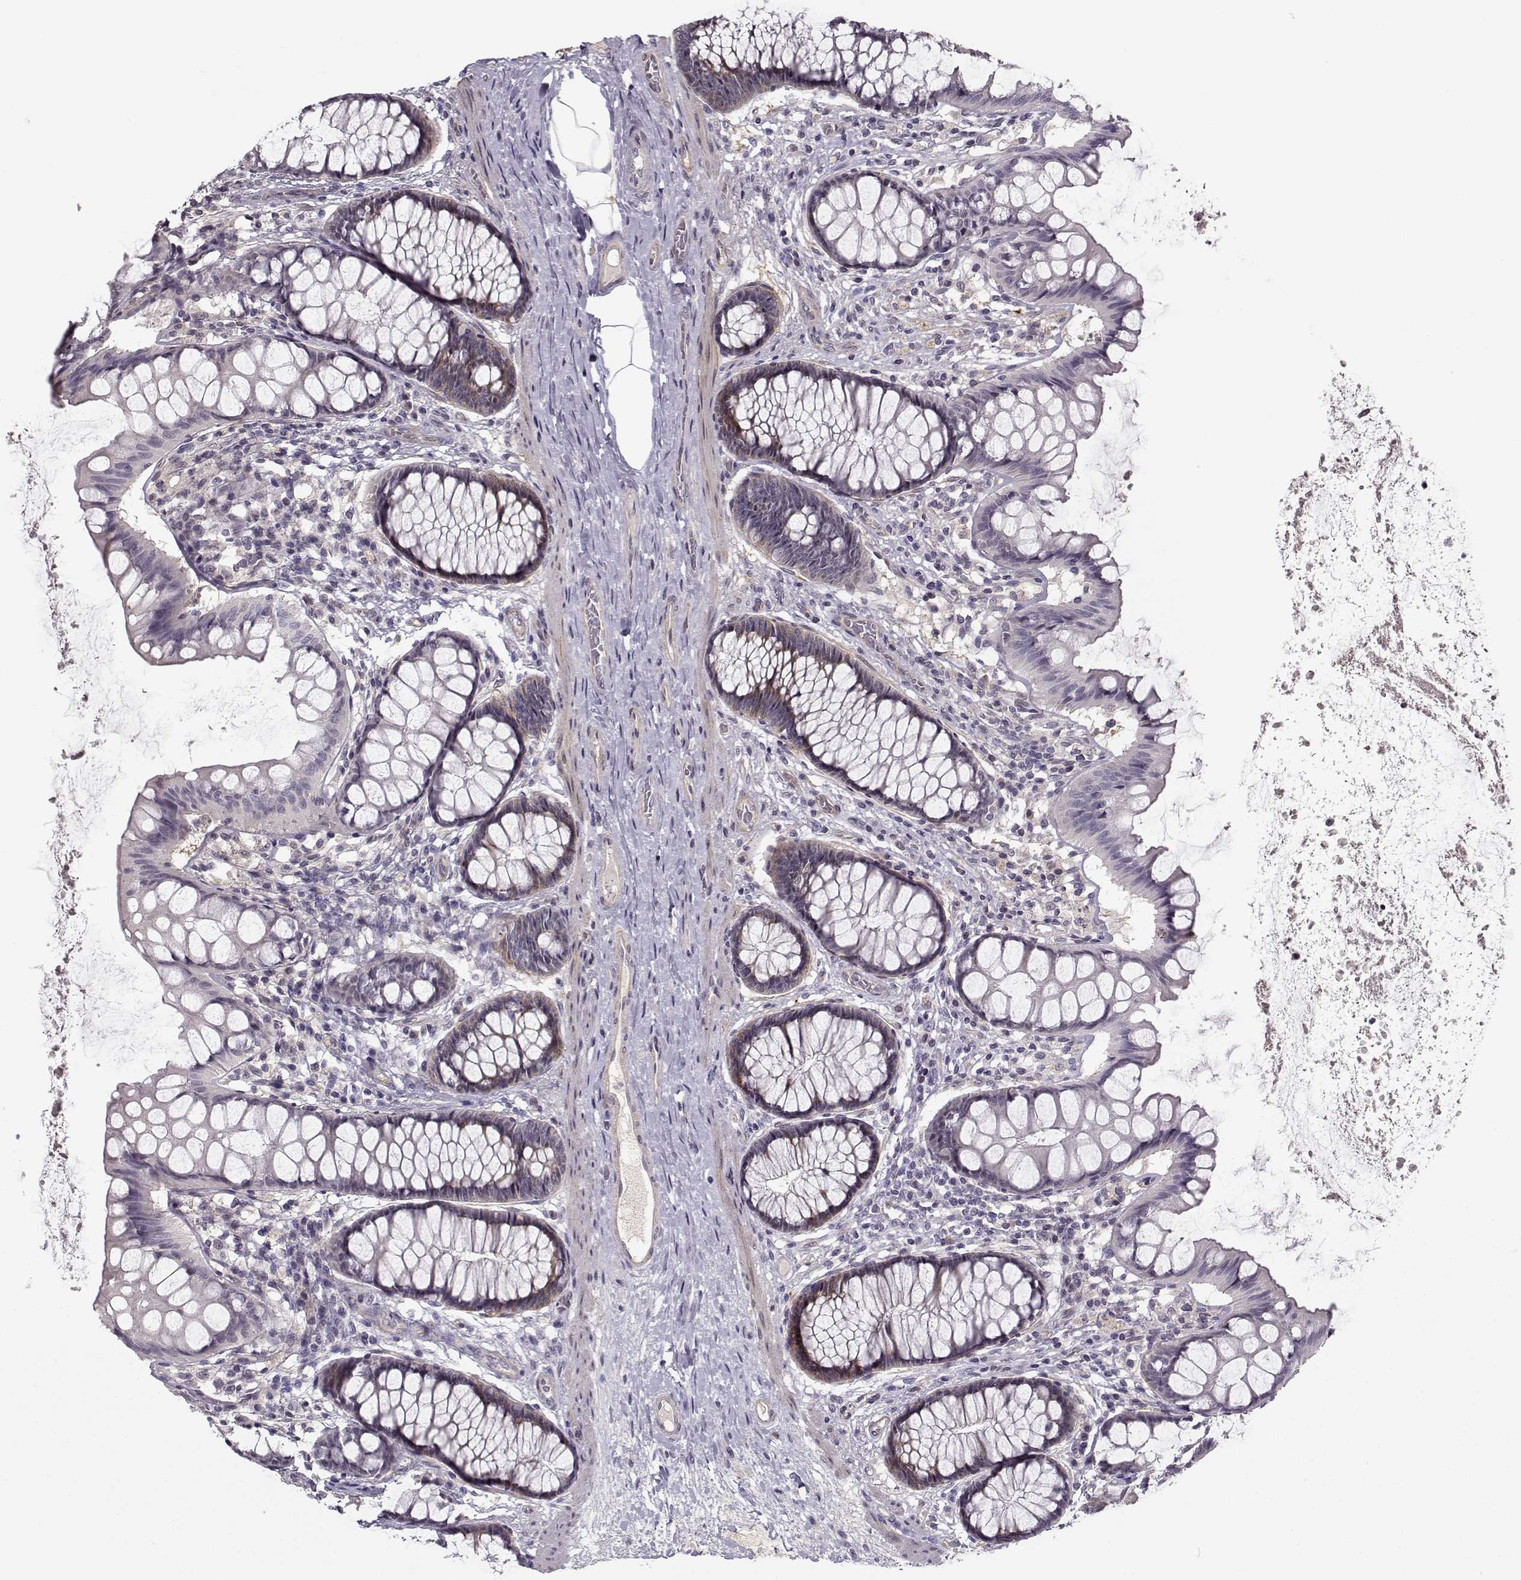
{"staining": {"intensity": "weak", "quantity": "<25%", "location": "cytoplasmic/membranous"}, "tissue": "colon", "cell_type": "Endothelial cells", "image_type": "normal", "snomed": [{"axis": "morphology", "description": "Normal tissue, NOS"}, {"axis": "topography", "description": "Colon"}], "caption": "An immunohistochemistry histopathology image of normal colon is shown. There is no staining in endothelial cells of colon.", "gene": "RGS9BP", "patient": {"sex": "female", "age": 65}}